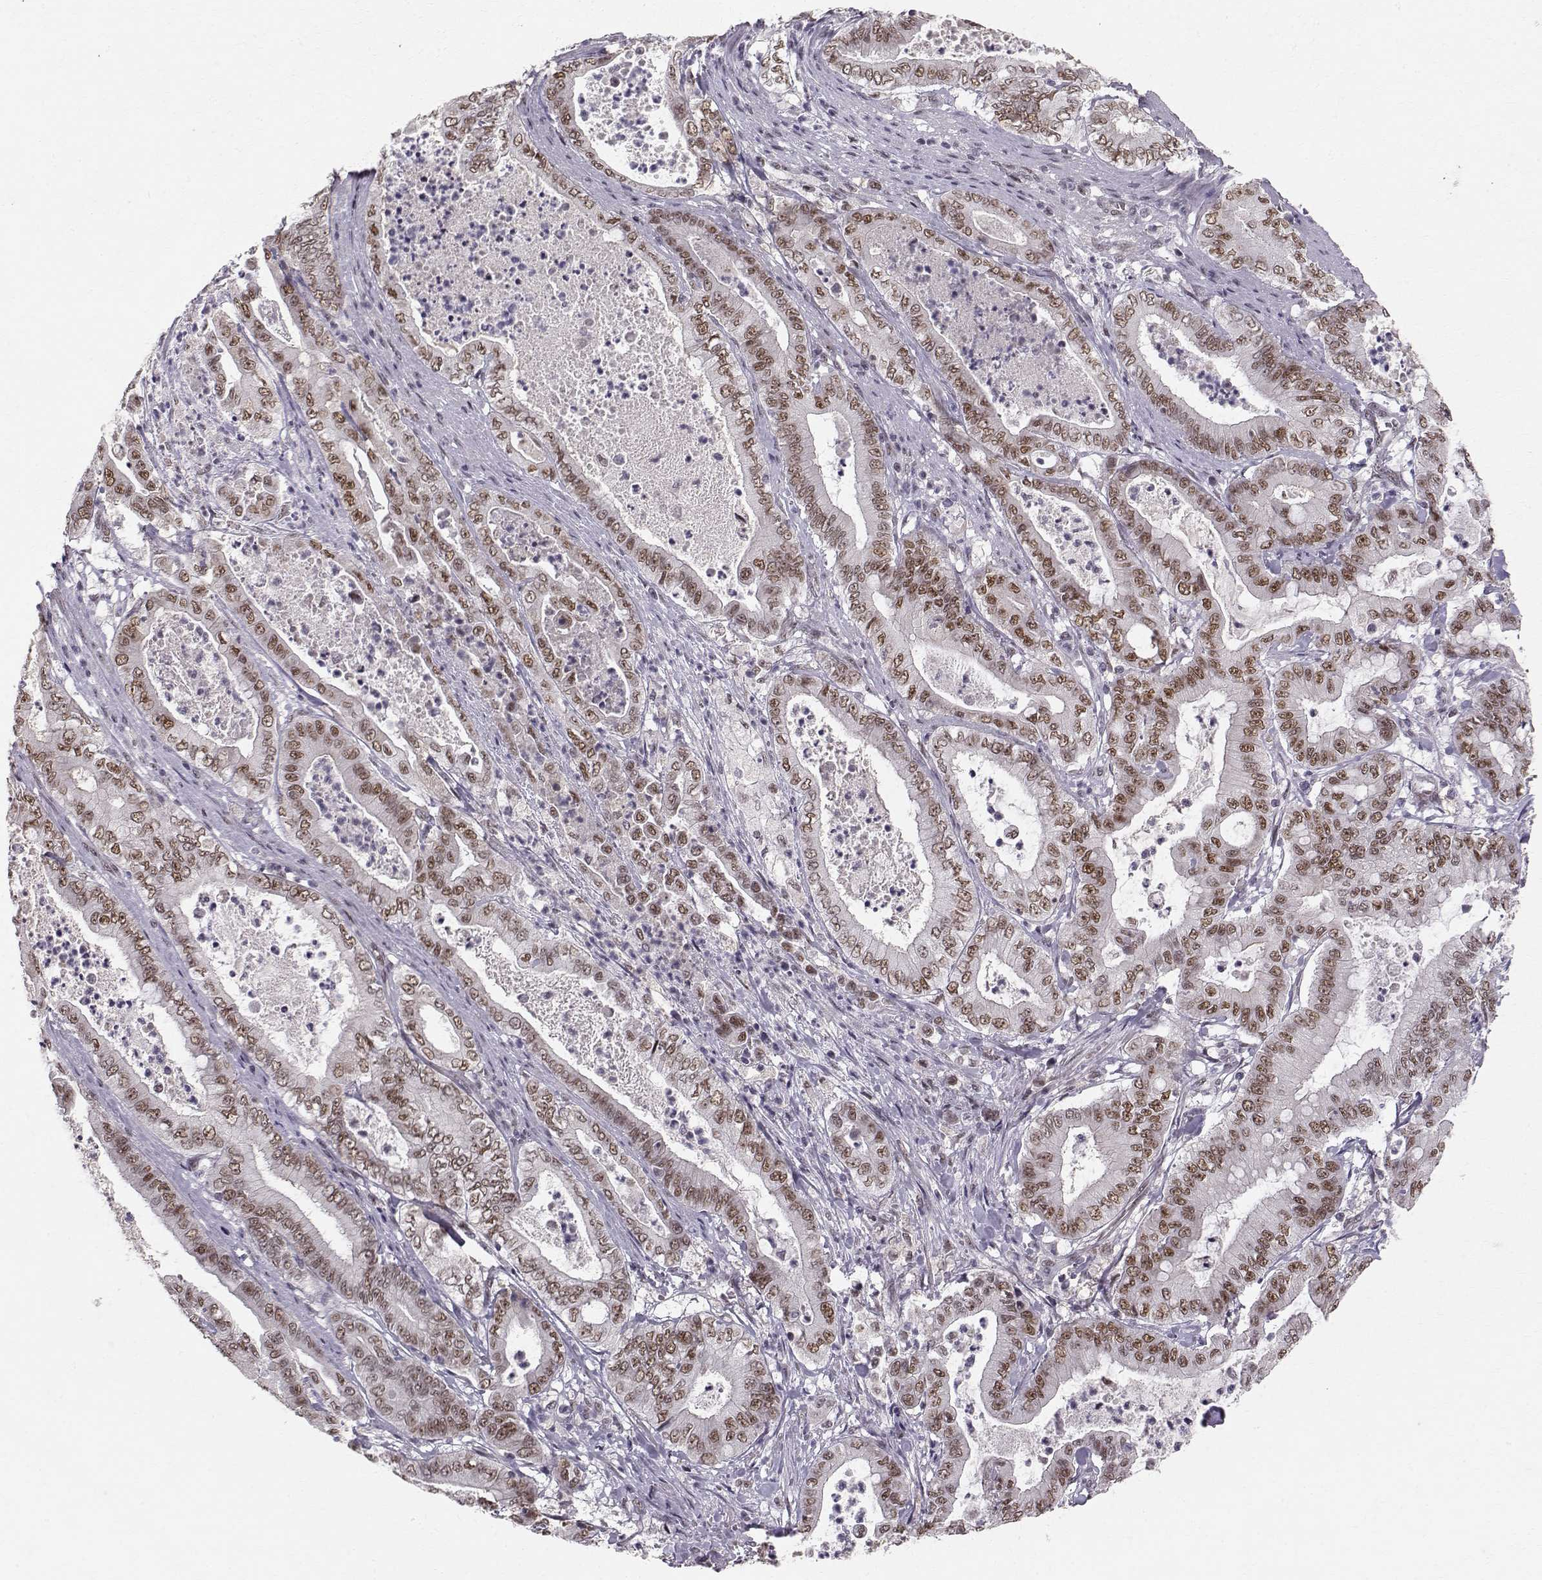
{"staining": {"intensity": "moderate", "quantity": ">75%", "location": "nuclear"}, "tissue": "pancreatic cancer", "cell_type": "Tumor cells", "image_type": "cancer", "snomed": [{"axis": "morphology", "description": "Adenocarcinoma, NOS"}, {"axis": "topography", "description": "Pancreas"}], "caption": "Protein staining of pancreatic cancer tissue shows moderate nuclear positivity in approximately >75% of tumor cells. (DAB = brown stain, brightfield microscopy at high magnification).", "gene": "RPP38", "patient": {"sex": "male", "age": 71}}